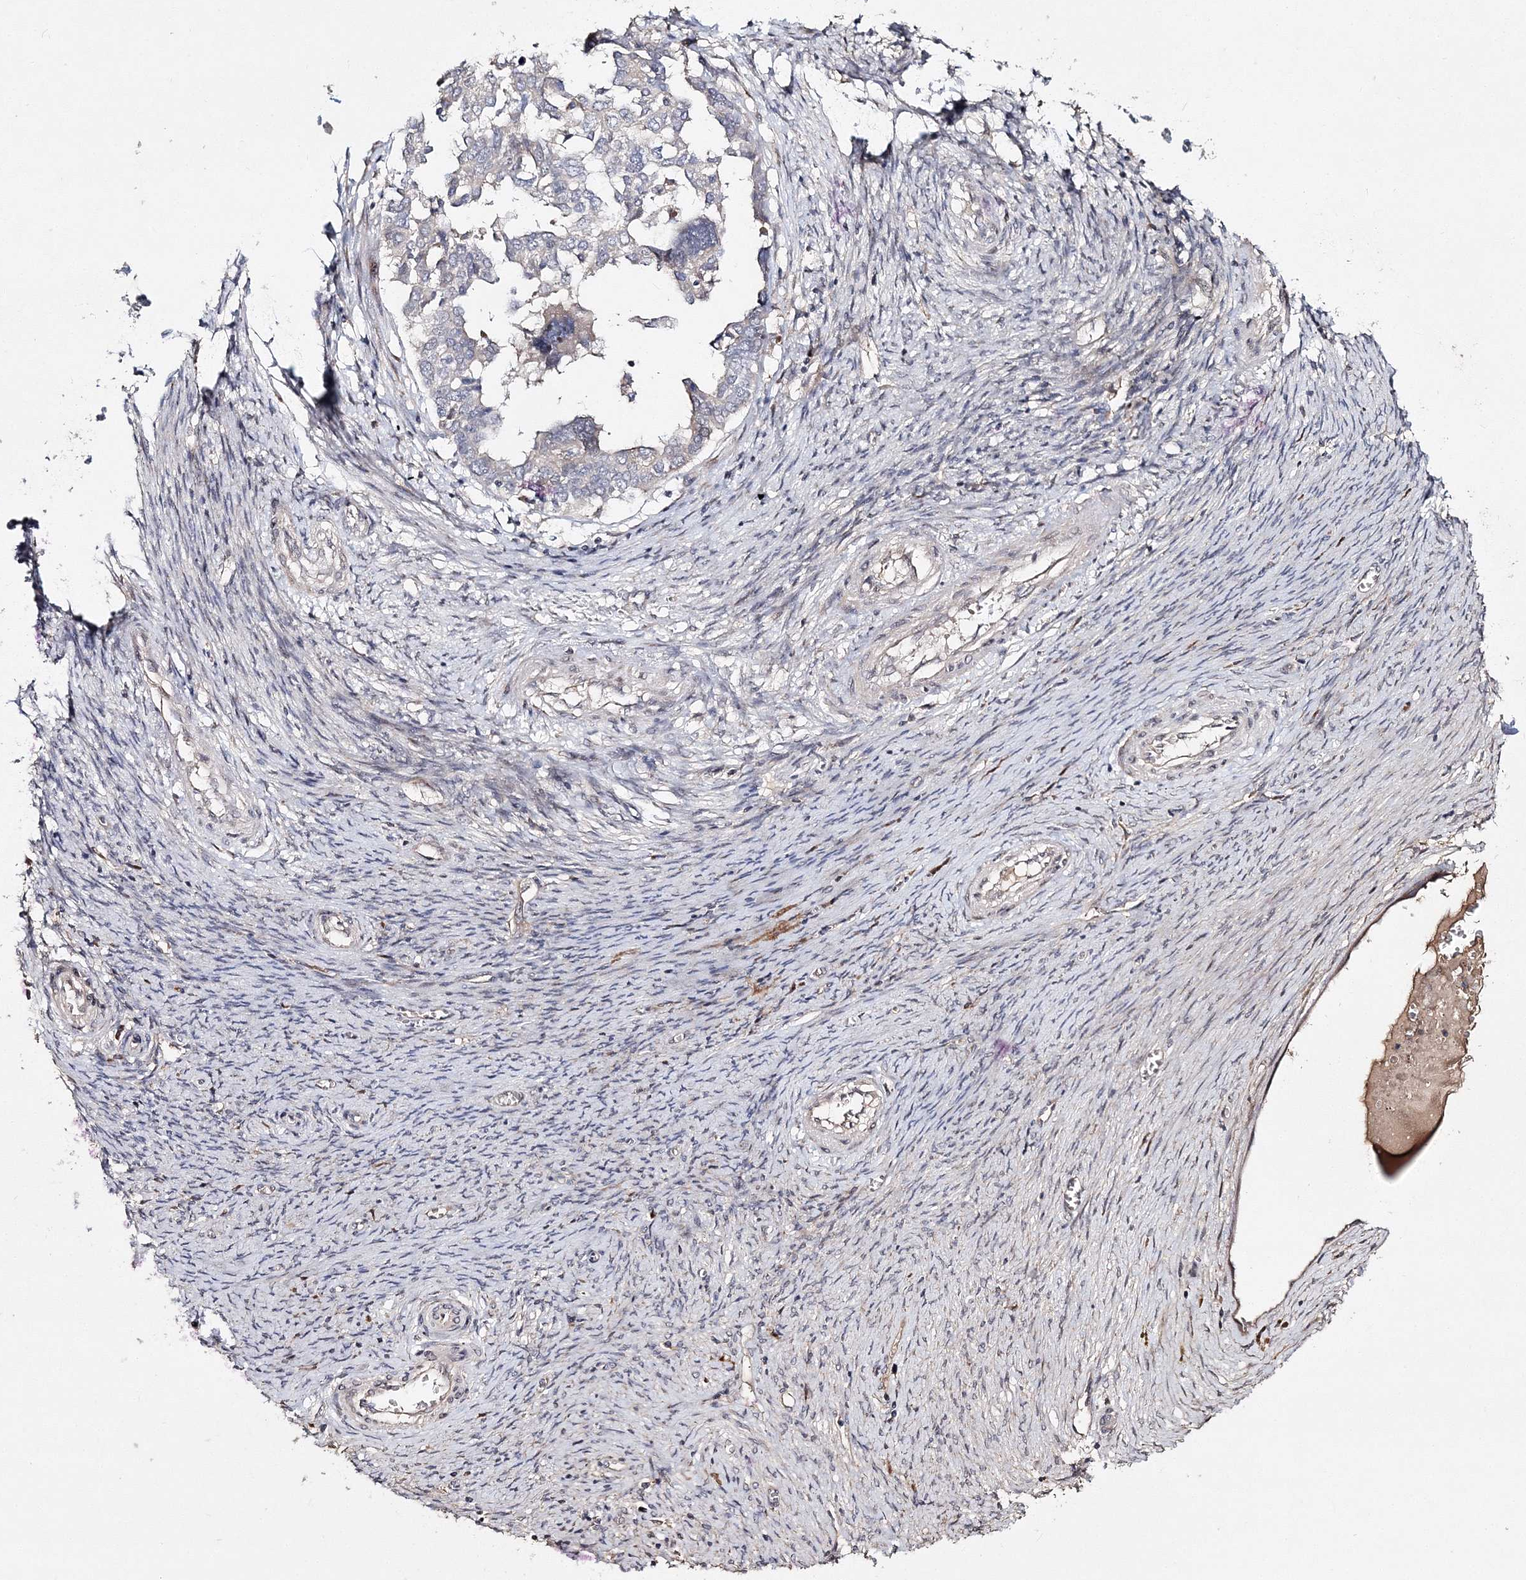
{"staining": {"intensity": "negative", "quantity": "none", "location": "none"}, "tissue": "ovarian cancer", "cell_type": "Tumor cells", "image_type": "cancer", "snomed": [{"axis": "morphology", "description": "Cystadenocarcinoma, serous, NOS"}, {"axis": "topography", "description": "Ovary"}], "caption": "Tumor cells are negative for brown protein staining in serous cystadenocarcinoma (ovarian). (DAB immunohistochemistry visualized using brightfield microscopy, high magnification).", "gene": "GJB5", "patient": {"sex": "female", "age": 44}}